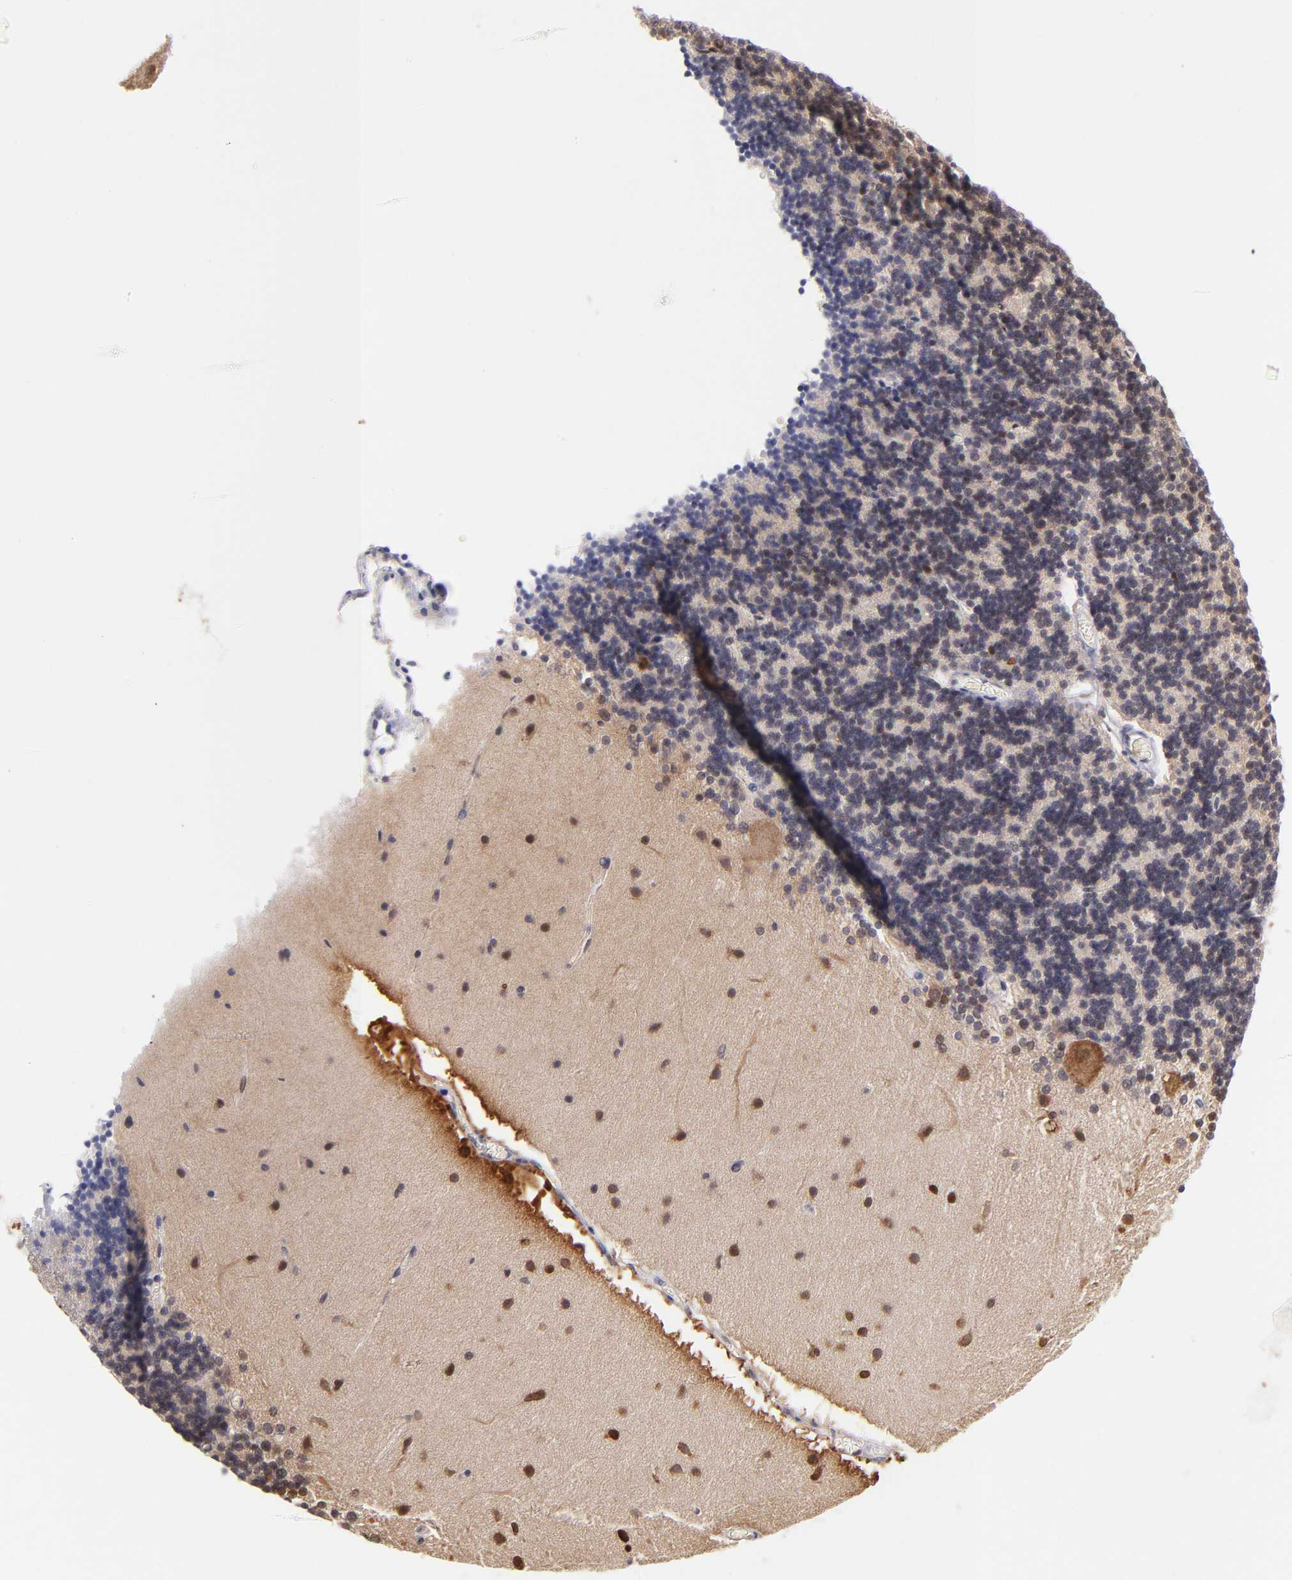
{"staining": {"intensity": "weak", "quantity": ">75%", "location": "cytoplasmic/membranous,nuclear"}, "tissue": "cerebellum", "cell_type": "Cells in granular layer", "image_type": "normal", "snomed": [{"axis": "morphology", "description": "Normal tissue, NOS"}, {"axis": "topography", "description": "Cerebellum"}], "caption": "Cerebellum stained with a brown dye demonstrates weak cytoplasmic/membranous,nuclear positive staining in approximately >75% of cells in granular layer.", "gene": "YWHAB", "patient": {"sex": "female", "age": 54}}